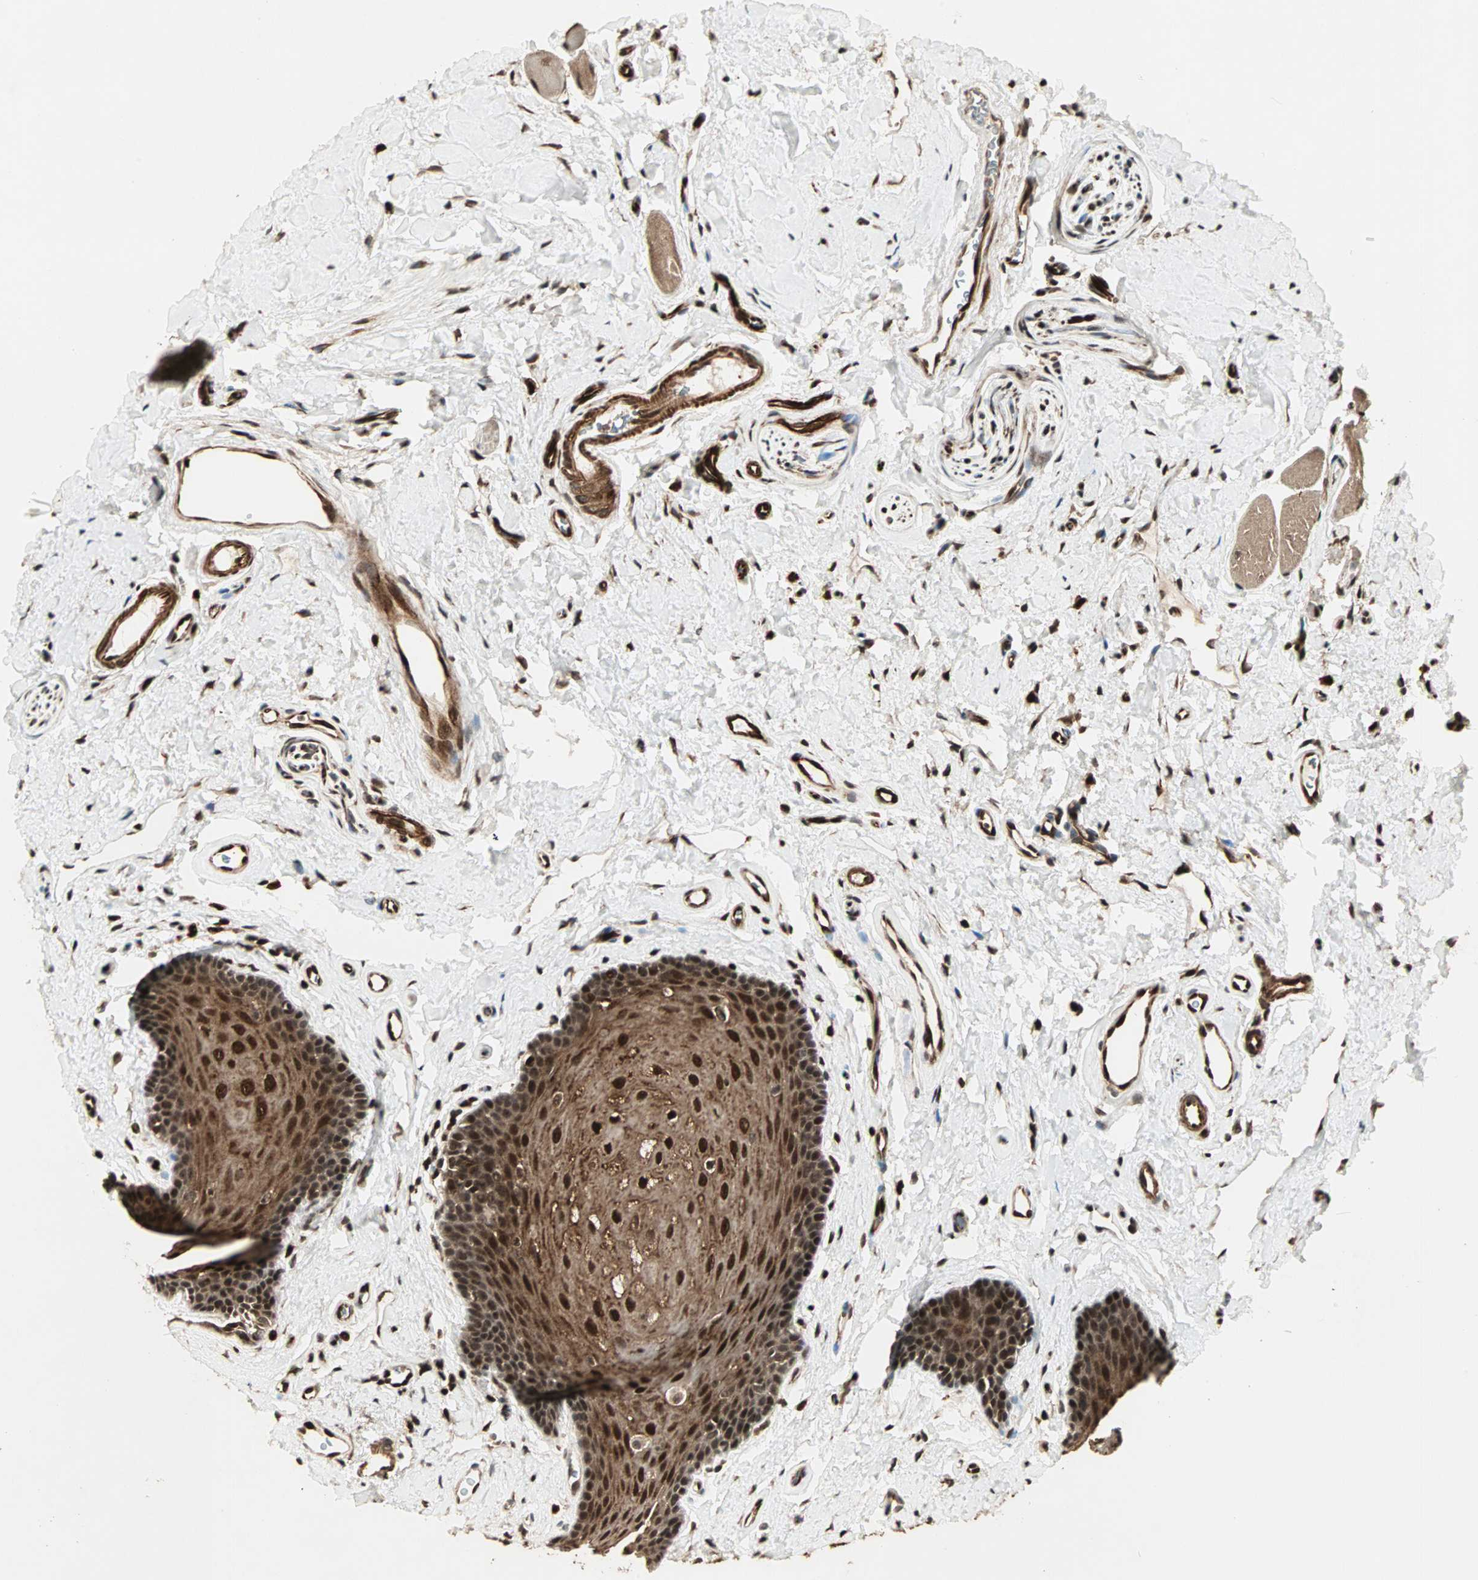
{"staining": {"intensity": "moderate", "quantity": ">75%", "location": "cytoplasmic/membranous,nuclear"}, "tissue": "oral mucosa", "cell_type": "Squamous epithelial cells", "image_type": "normal", "snomed": [{"axis": "morphology", "description": "Normal tissue, NOS"}, {"axis": "topography", "description": "Oral tissue"}], "caption": "High-power microscopy captured an IHC micrograph of normal oral mucosa, revealing moderate cytoplasmic/membranous,nuclear staining in approximately >75% of squamous epithelial cells.", "gene": "ZBED9", "patient": {"sex": "male", "age": 62}}